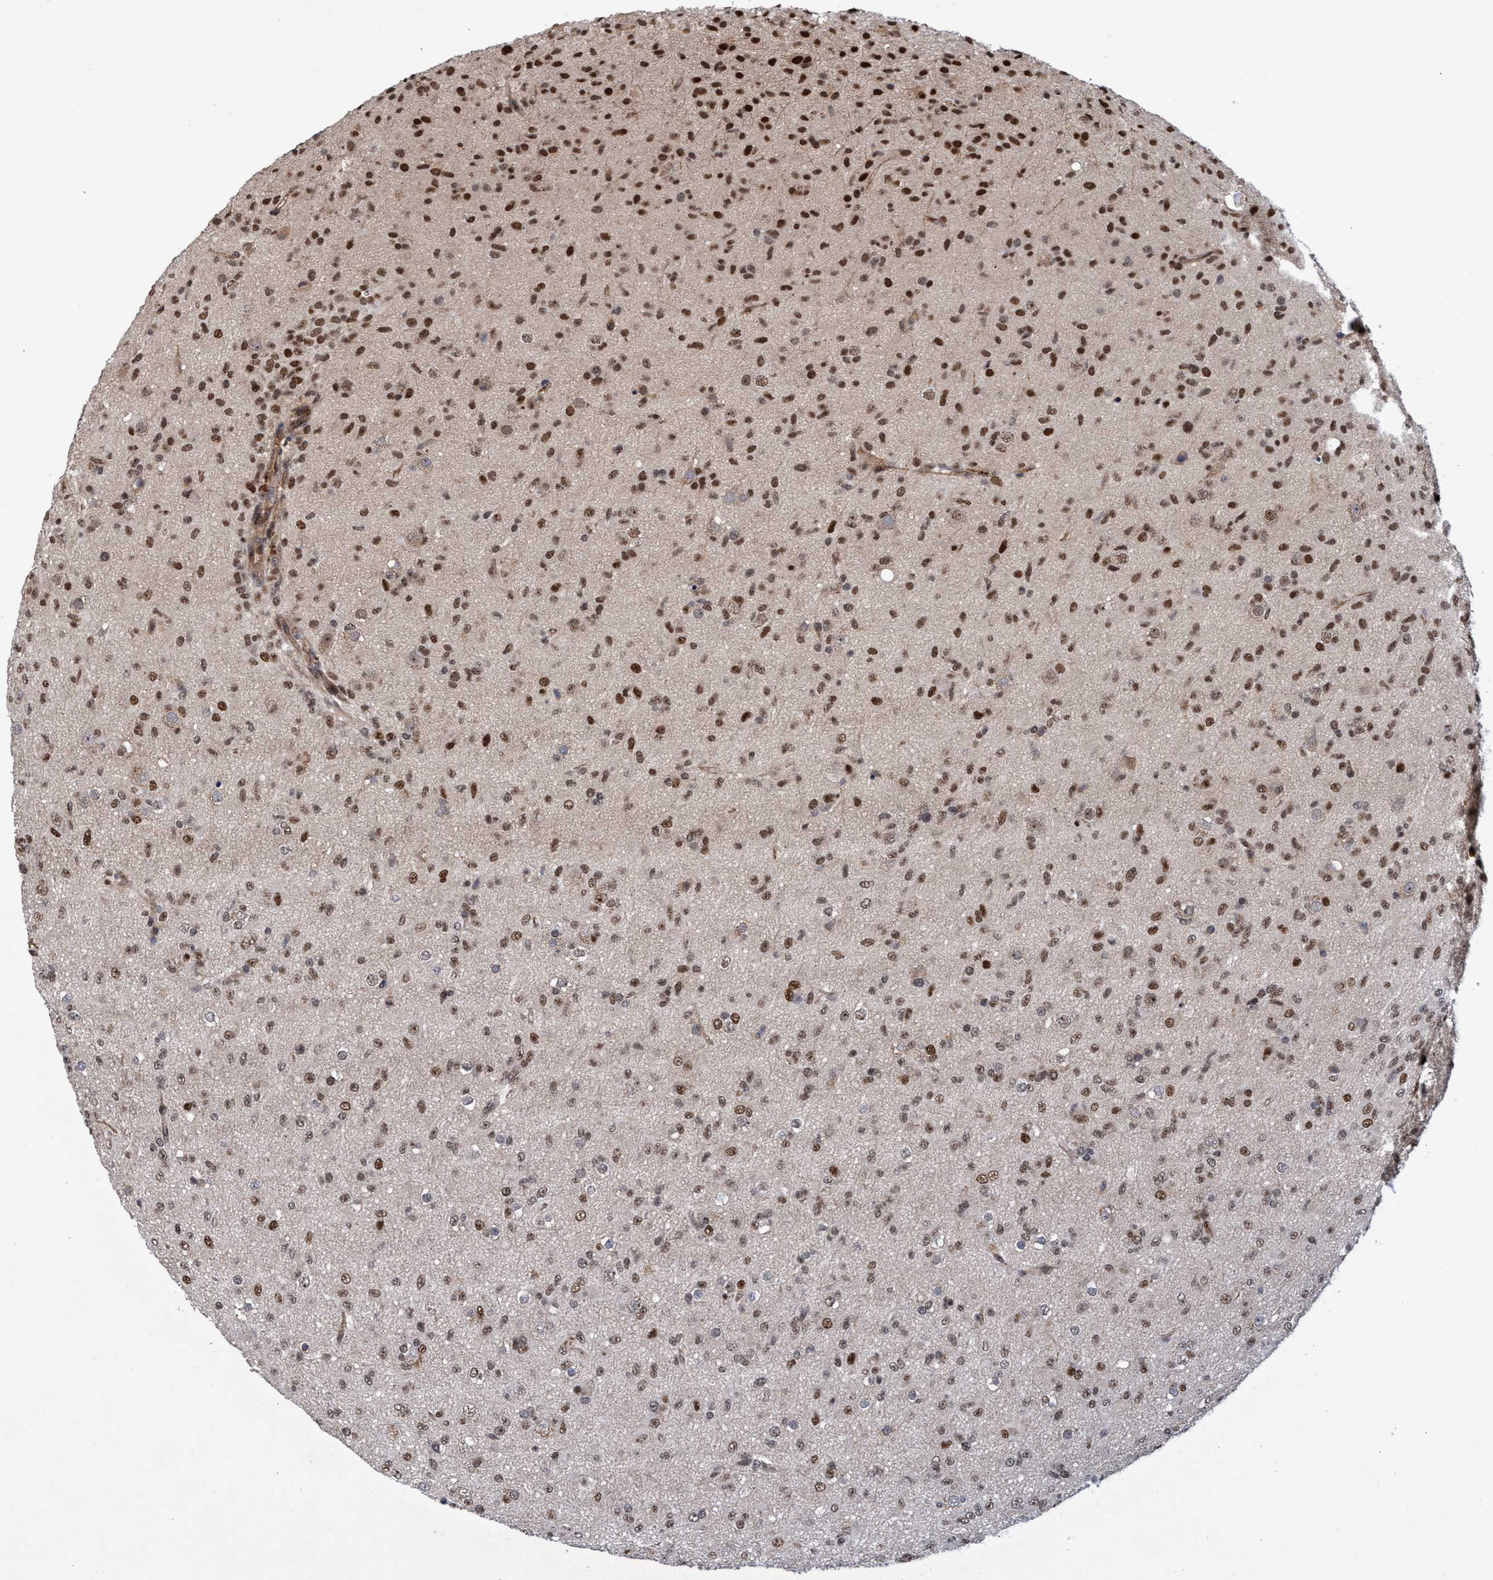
{"staining": {"intensity": "moderate", "quantity": ">75%", "location": "nuclear"}, "tissue": "glioma", "cell_type": "Tumor cells", "image_type": "cancer", "snomed": [{"axis": "morphology", "description": "Glioma, malignant, Low grade"}, {"axis": "topography", "description": "Brain"}], "caption": "Glioma stained with a protein marker shows moderate staining in tumor cells.", "gene": "GTF2F1", "patient": {"sex": "male", "age": 65}}